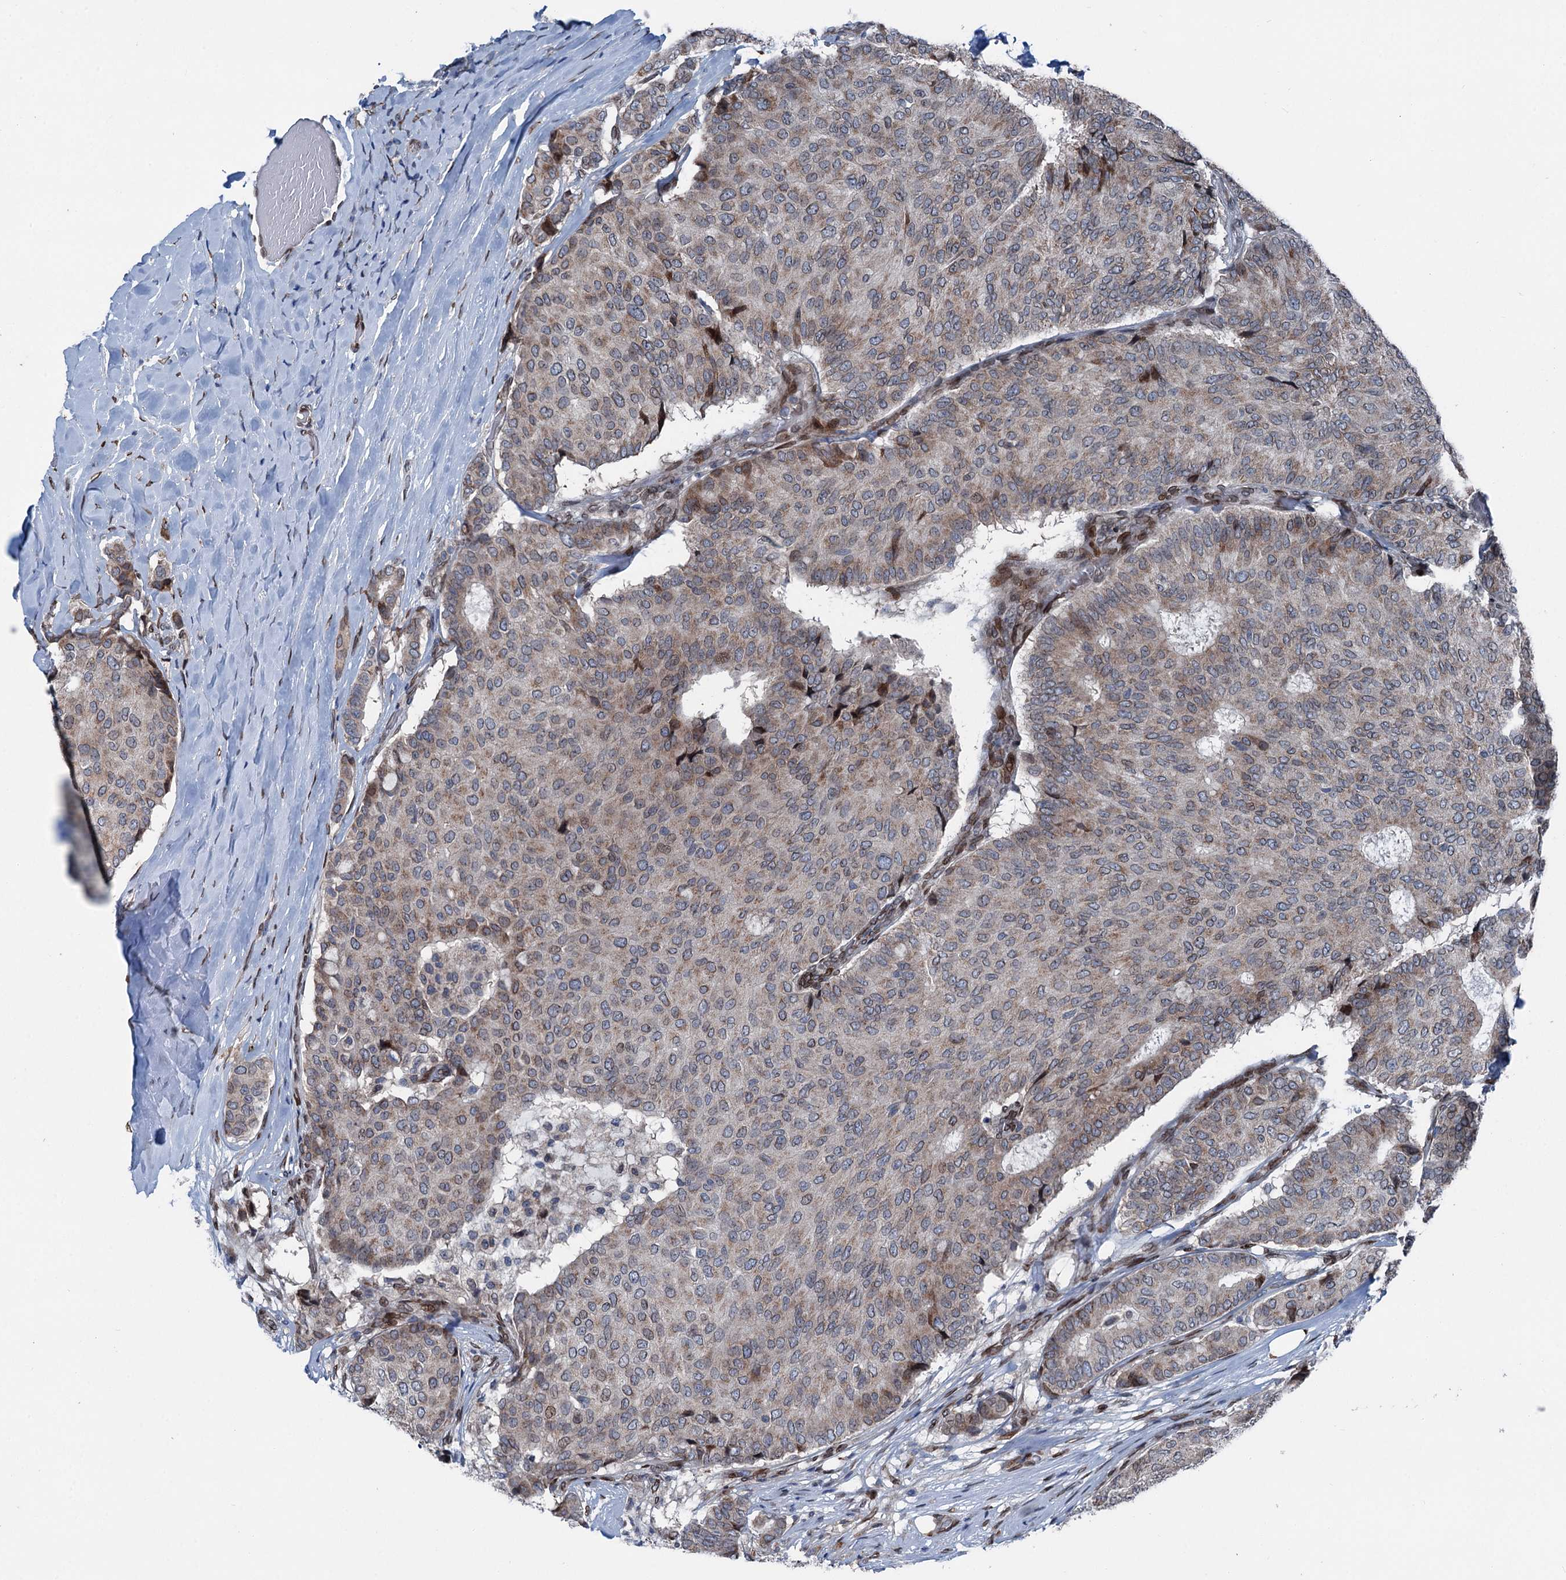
{"staining": {"intensity": "weak", "quantity": "25%-75%", "location": "cytoplasmic/membranous"}, "tissue": "breast cancer", "cell_type": "Tumor cells", "image_type": "cancer", "snomed": [{"axis": "morphology", "description": "Duct carcinoma"}, {"axis": "topography", "description": "Breast"}], "caption": "Weak cytoplasmic/membranous expression for a protein is seen in about 25%-75% of tumor cells of breast cancer using immunohistochemistry (IHC).", "gene": "MRPL14", "patient": {"sex": "female", "age": 75}}